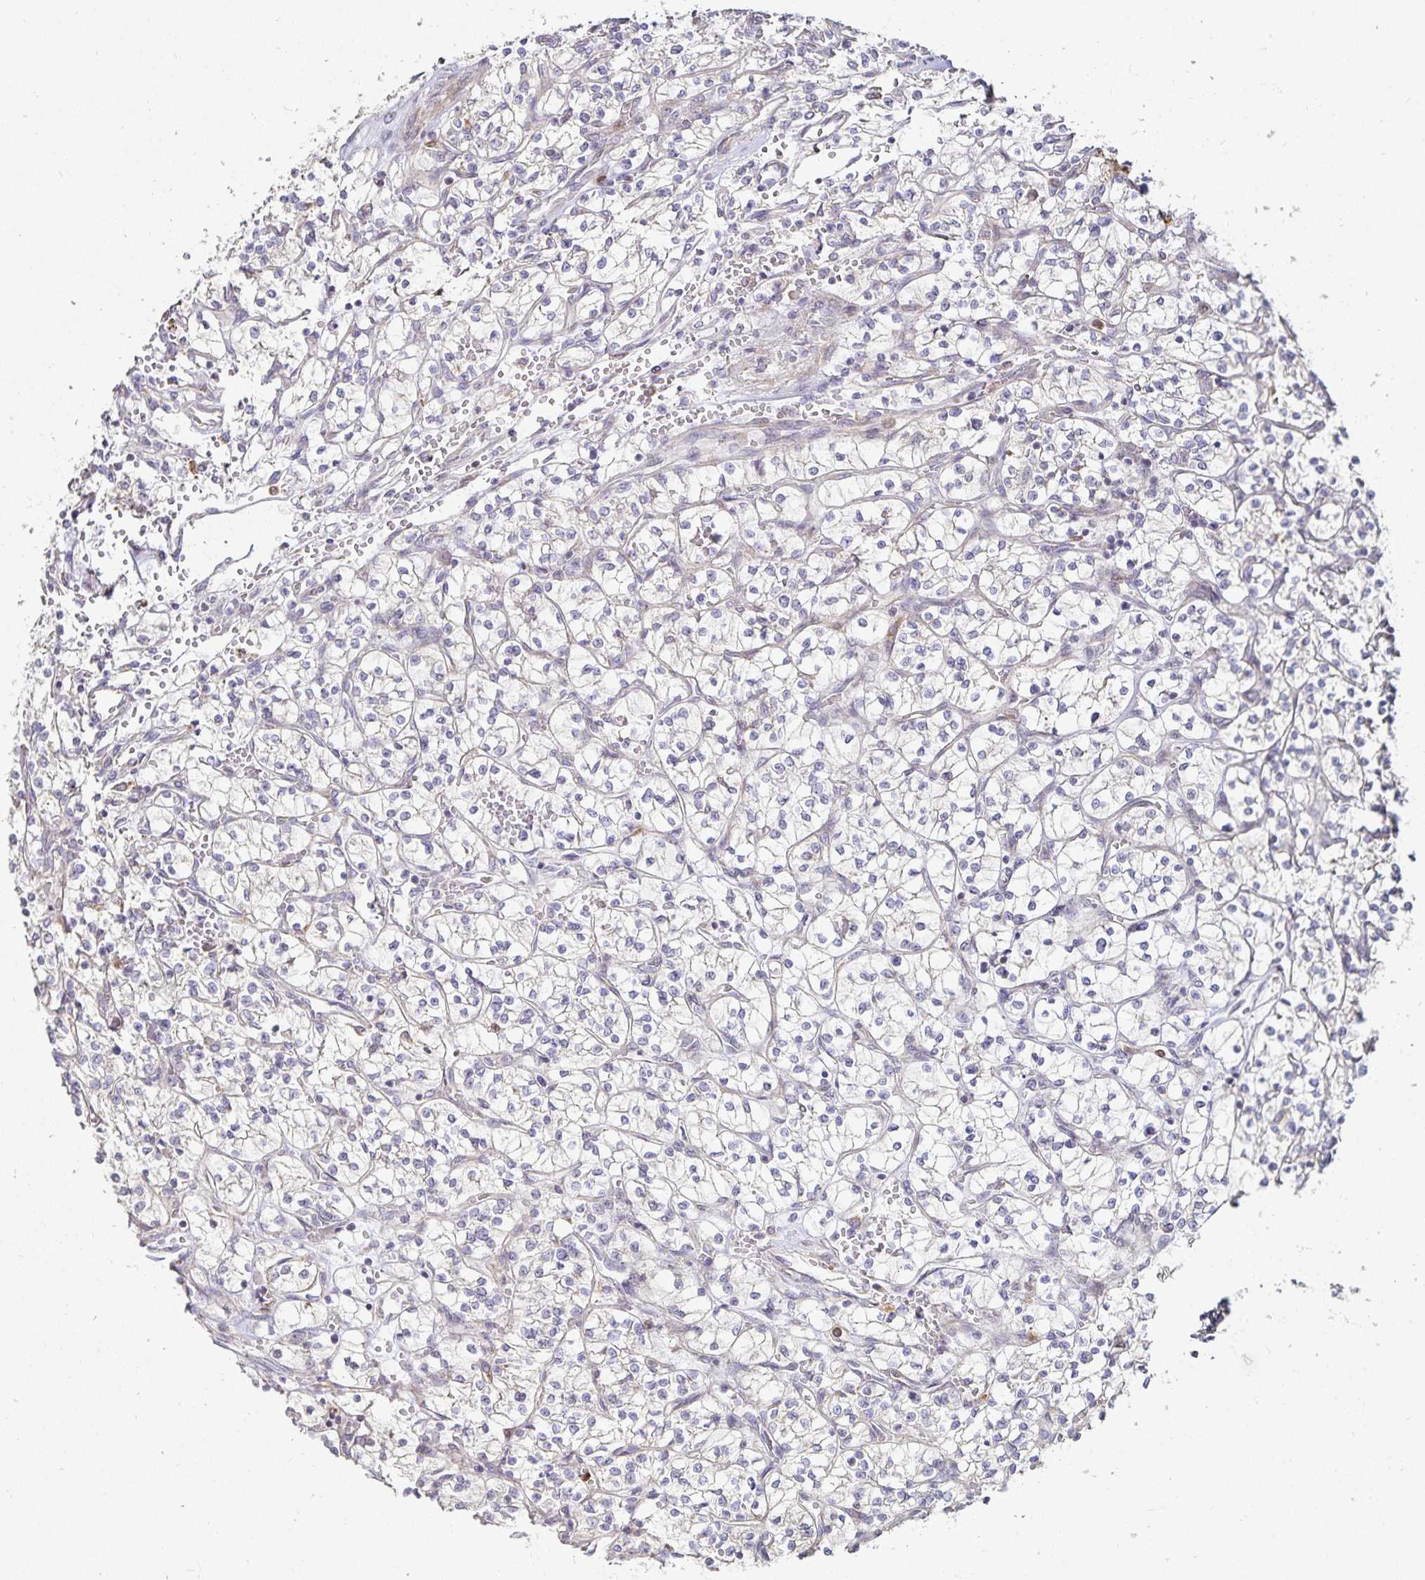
{"staining": {"intensity": "negative", "quantity": "none", "location": "none"}, "tissue": "renal cancer", "cell_type": "Tumor cells", "image_type": "cancer", "snomed": [{"axis": "morphology", "description": "Adenocarcinoma, NOS"}, {"axis": "topography", "description": "Kidney"}], "caption": "Immunohistochemical staining of human renal adenocarcinoma demonstrates no significant expression in tumor cells. The staining is performed using DAB (3,3'-diaminobenzidine) brown chromogen with nuclei counter-stained in using hematoxylin.", "gene": "GP2", "patient": {"sex": "female", "age": 64}}